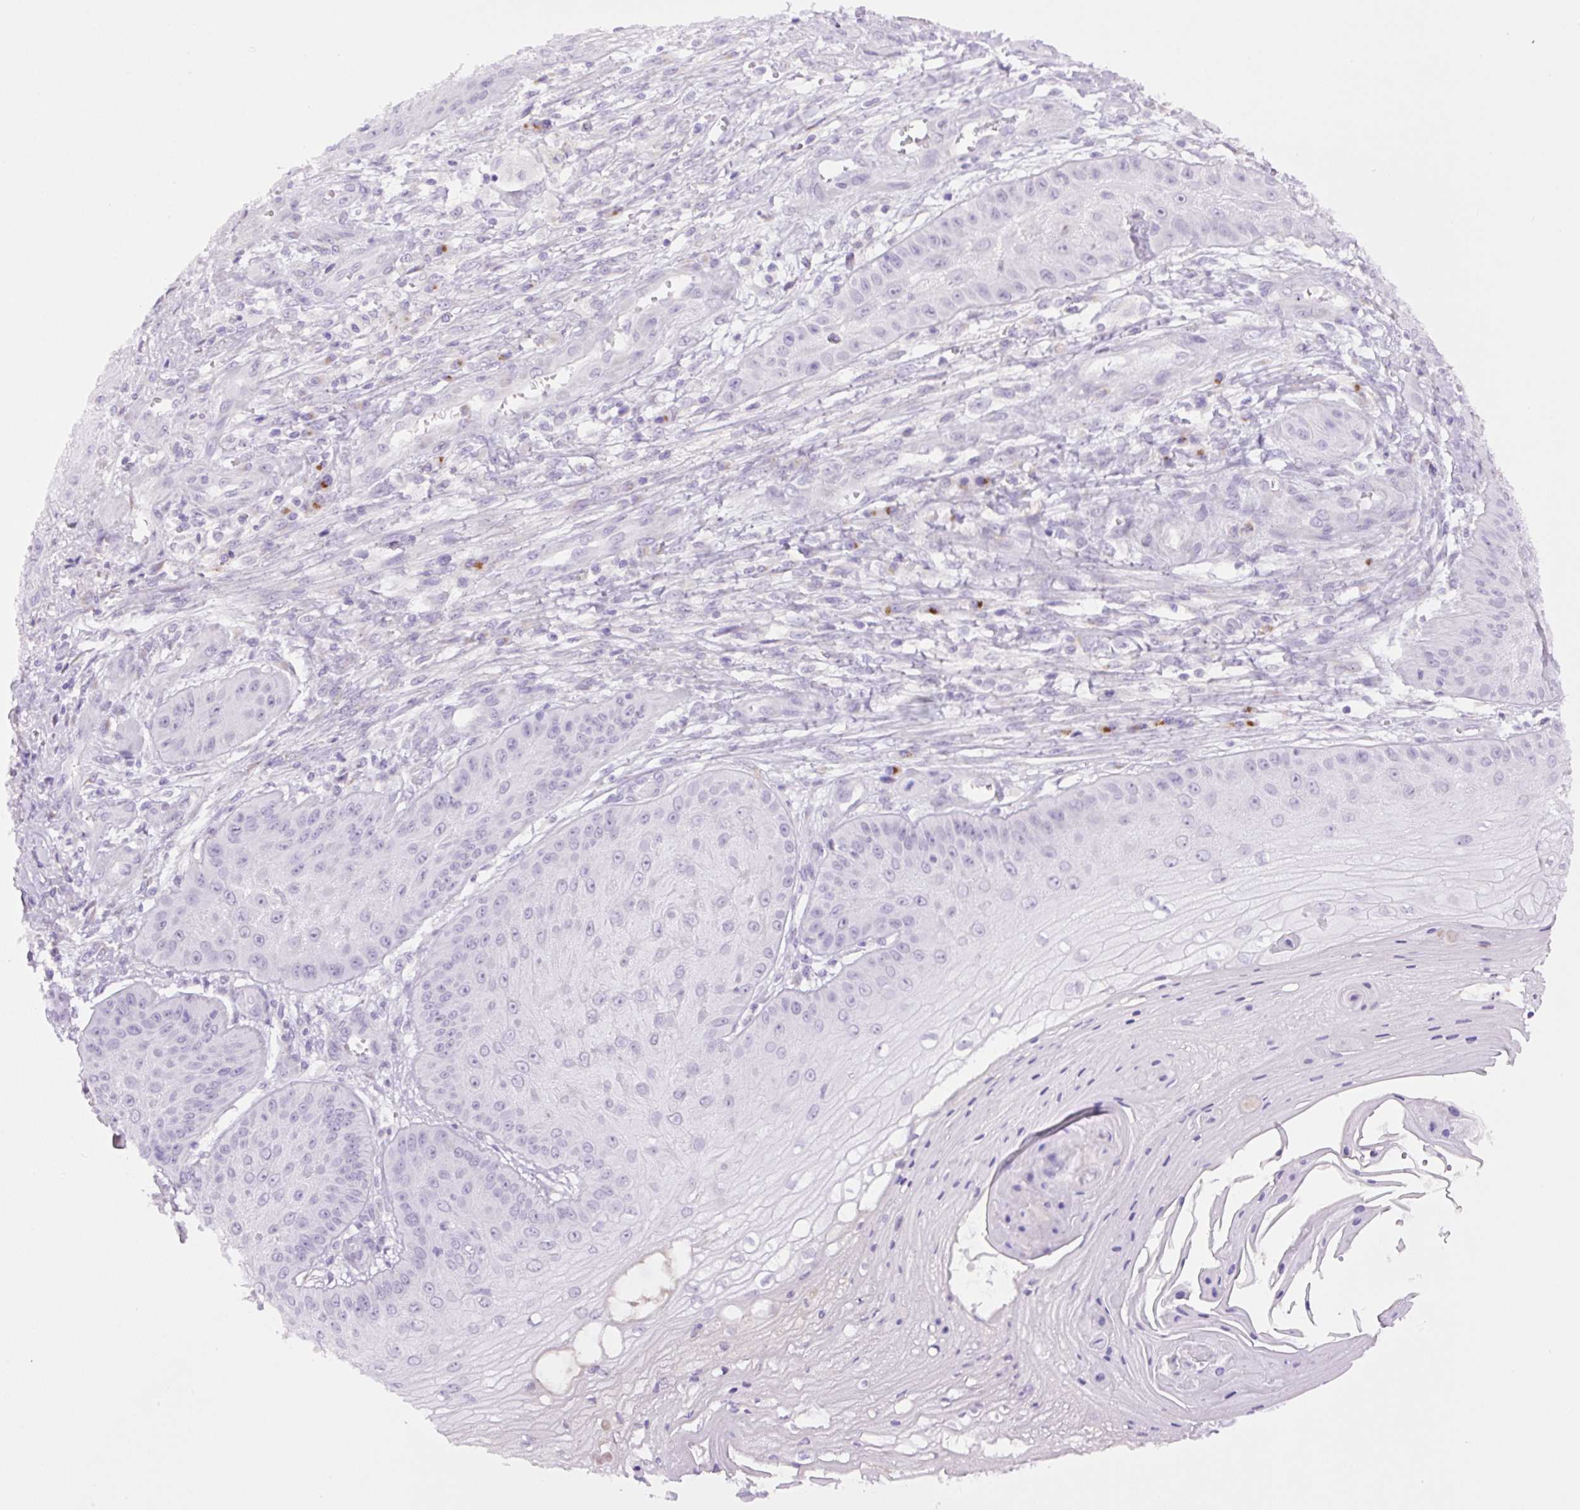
{"staining": {"intensity": "negative", "quantity": "none", "location": "none"}, "tissue": "skin cancer", "cell_type": "Tumor cells", "image_type": "cancer", "snomed": [{"axis": "morphology", "description": "Squamous cell carcinoma, NOS"}, {"axis": "topography", "description": "Skin"}], "caption": "Skin squamous cell carcinoma stained for a protein using immunohistochemistry exhibits no expression tumor cells.", "gene": "MFSD3", "patient": {"sex": "male", "age": 70}}